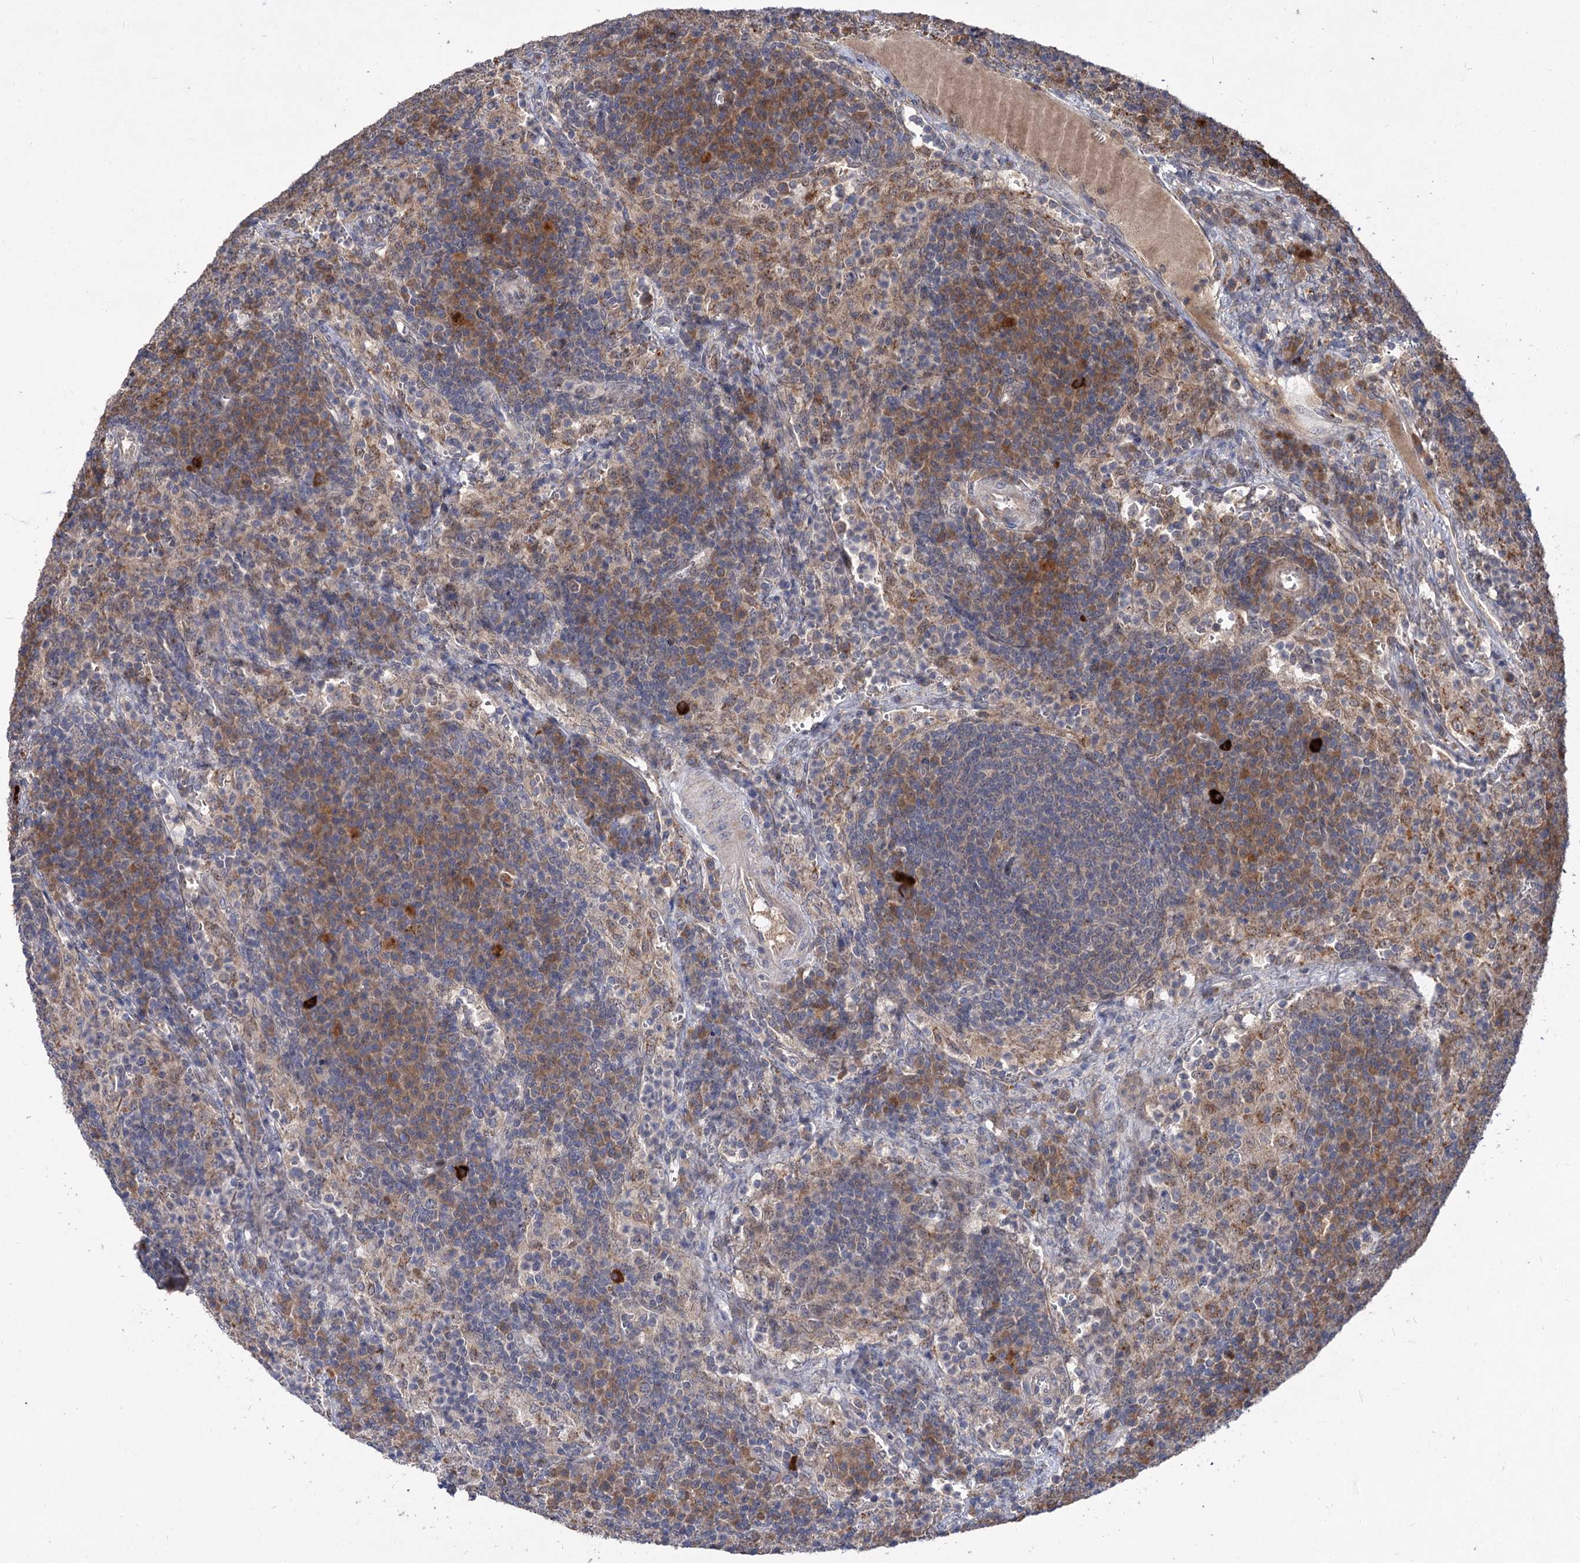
{"staining": {"intensity": "negative", "quantity": "none", "location": "none"}, "tissue": "lymph node", "cell_type": "Germinal center cells", "image_type": "normal", "snomed": [{"axis": "morphology", "description": "Normal tissue, NOS"}, {"axis": "topography", "description": "Lymph node"}], "caption": "Immunohistochemistry of benign lymph node shows no expression in germinal center cells.", "gene": "FBXW8", "patient": {"sex": "female", "age": 70}}